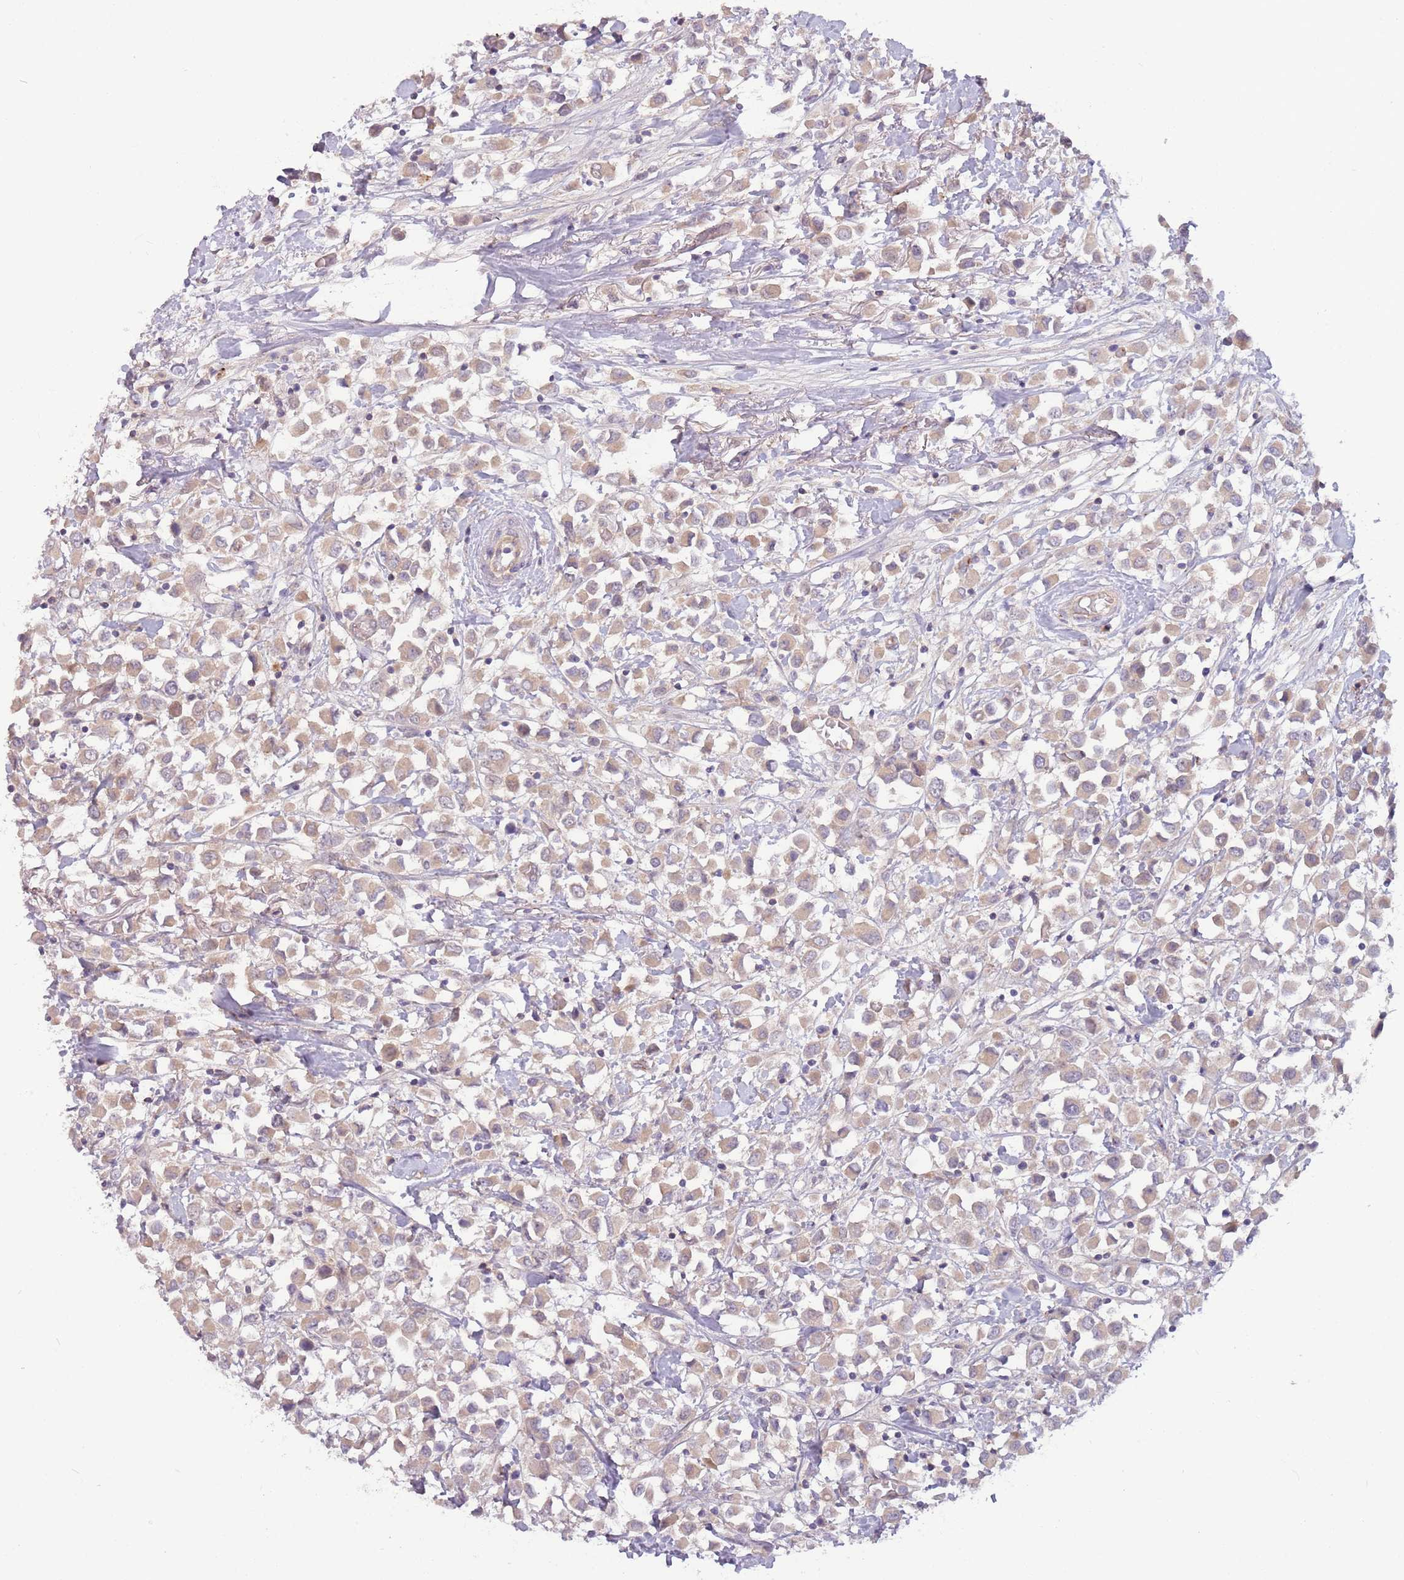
{"staining": {"intensity": "weak", "quantity": ">75%", "location": "cytoplasmic/membranous"}, "tissue": "breast cancer", "cell_type": "Tumor cells", "image_type": "cancer", "snomed": [{"axis": "morphology", "description": "Duct carcinoma"}, {"axis": "topography", "description": "Breast"}], "caption": "This image reveals immunohistochemistry (IHC) staining of intraductal carcinoma (breast), with low weak cytoplasmic/membranous expression in approximately >75% of tumor cells.", "gene": "SAV1", "patient": {"sex": "female", "age": 61}}